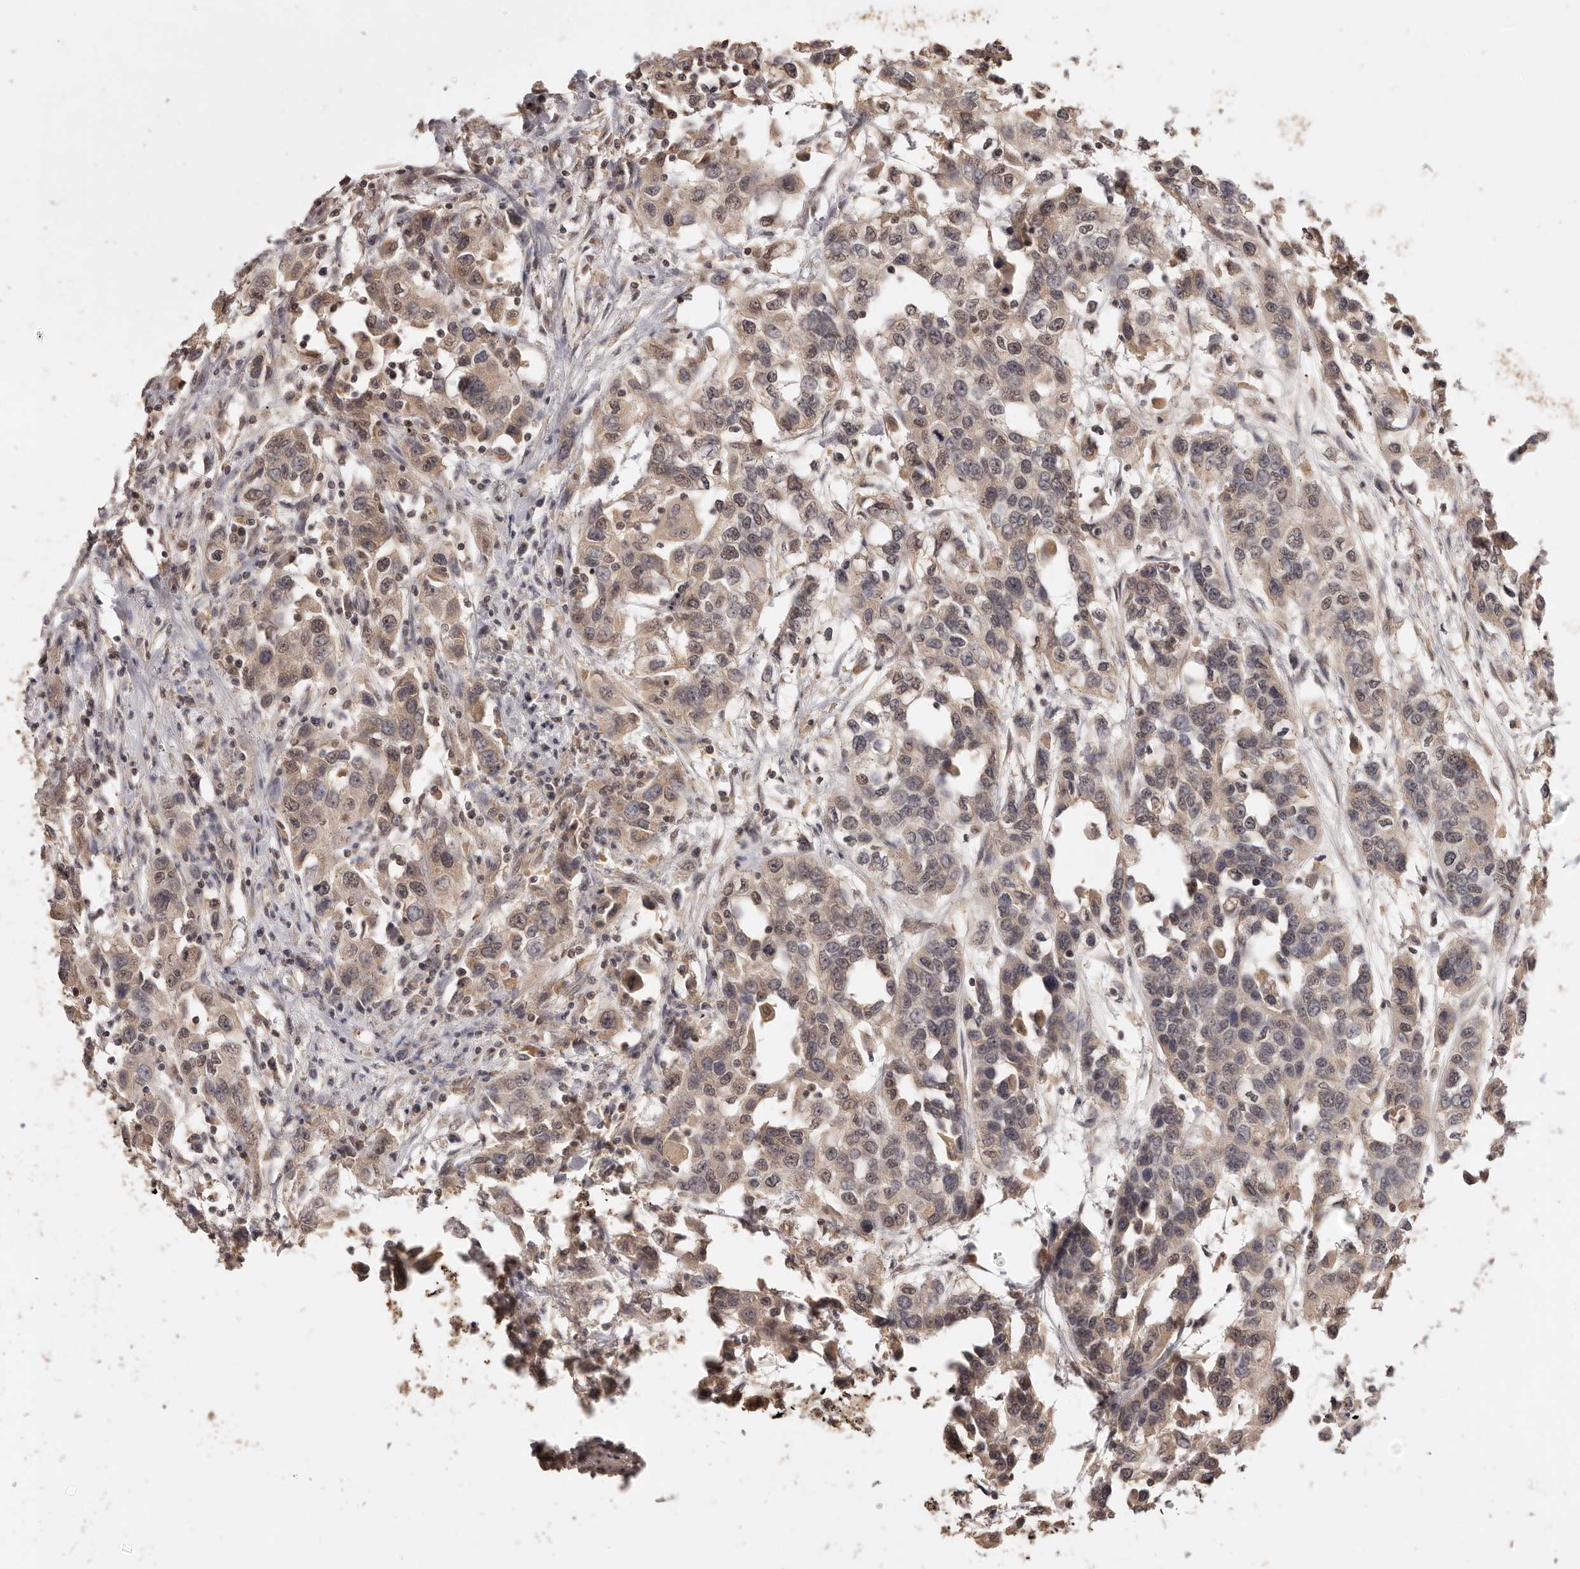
{"staining": {"intensity": "weak", "quantity": ">75%", "location": "cytoplasmic/membranous,nuclear"}, "tissue": "urothelial cancer", "cell_type": "Tumor cells", "image_type": "cancer", "snomed": [{"axis": "morphology", "description": "Urothelial carcinoma, High grade"}, {"axis": "topography", "description": "Urinary bladder"}], "caption": "High-magnification brightfield microscopy of urothelial cancer stained with DAB (3,3'-diaminobenzidine) (brown) and counterstained with hematoxylin (blue). tumor cells exhibit weak cytoplasmic/membranous and nuclear staining is seen in approximately>75% of cells. (DAB (3,3'-diaminobenzidine) IHC with brightfield microscopy, high magnification).", "gene": "TSPAN13", "patient": {"sex": "female", "age": 80}}